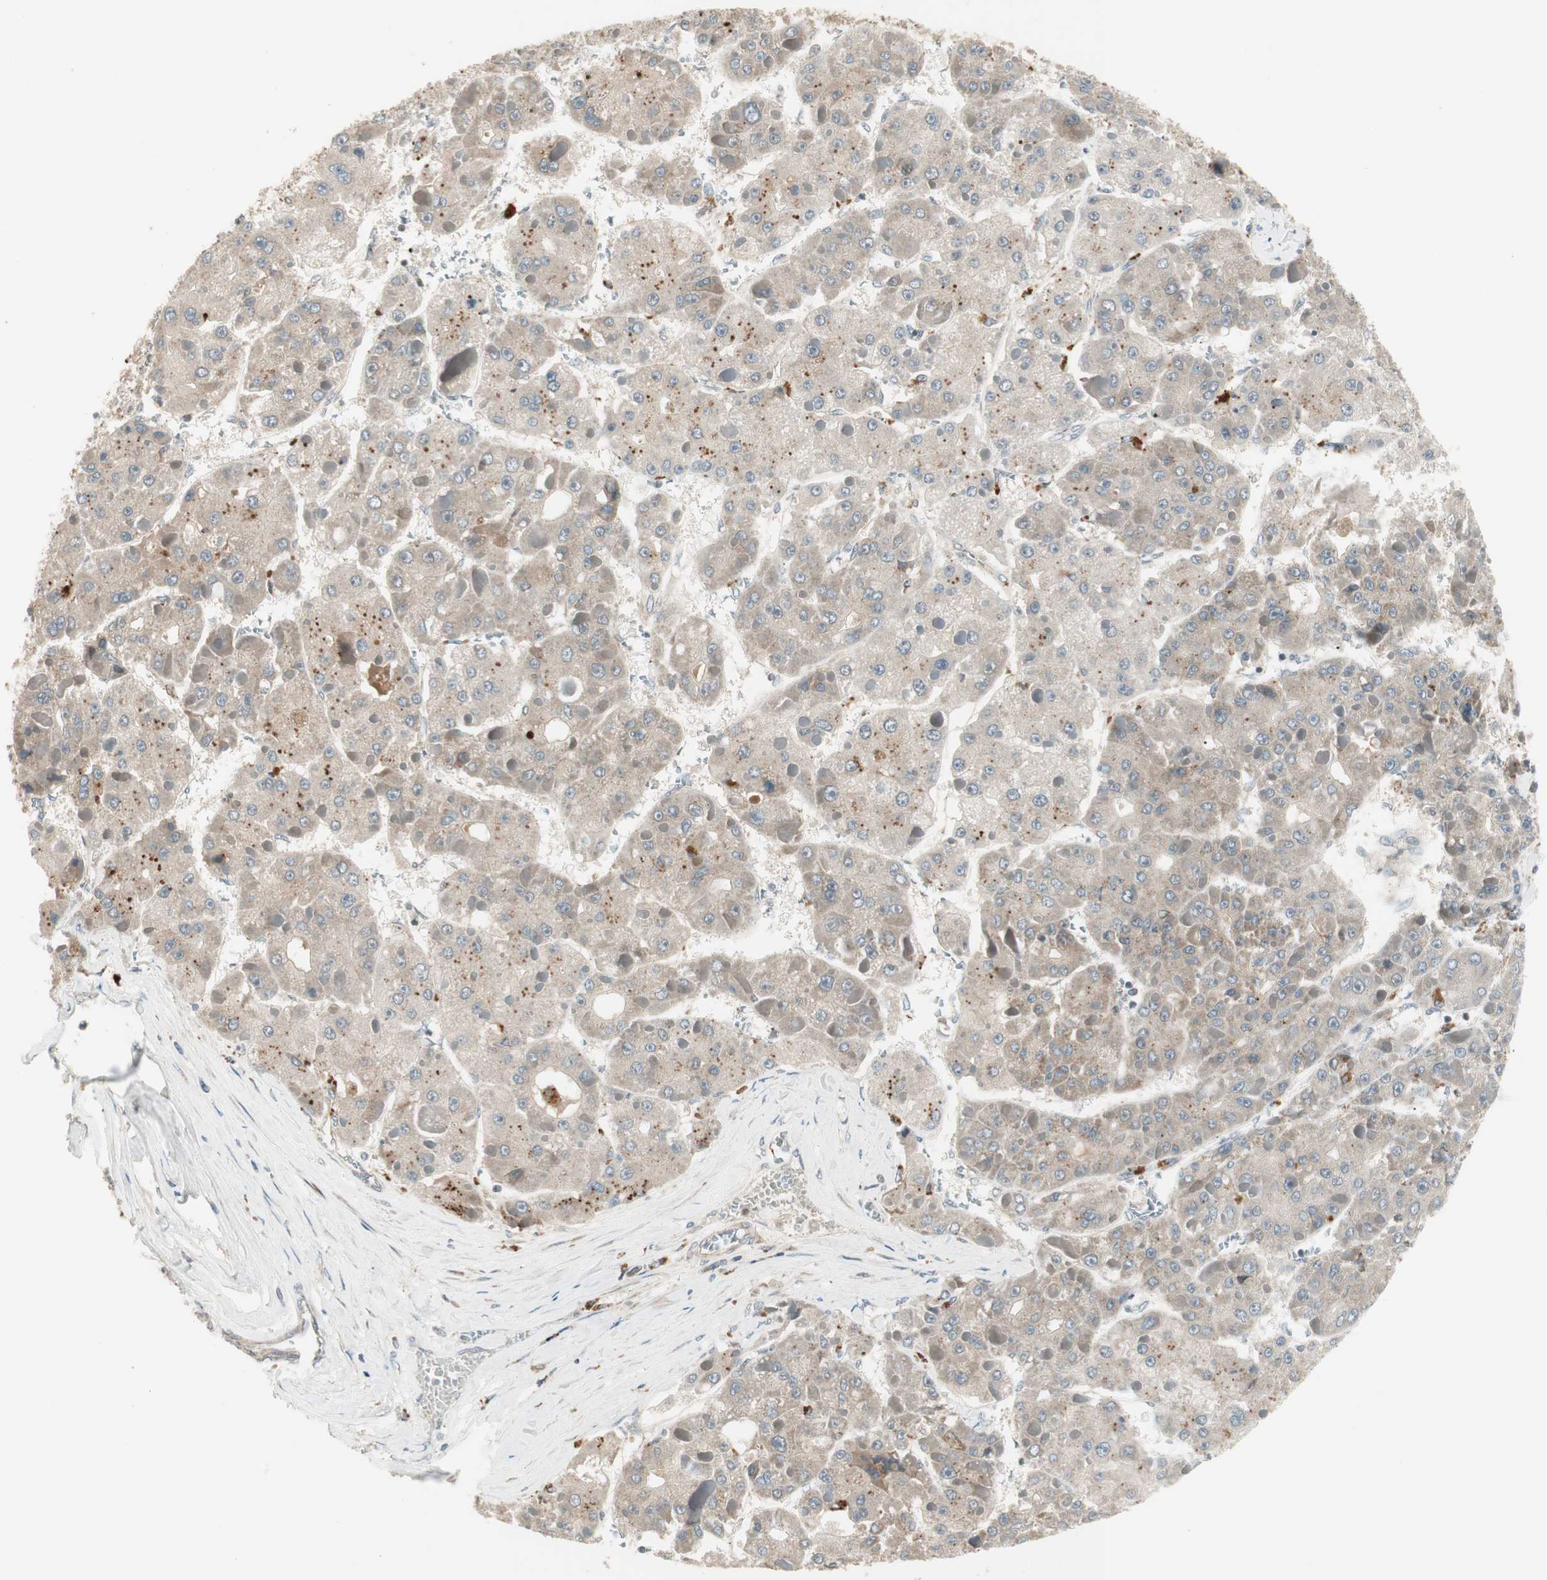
{"staining": {"intensity": "negative", "quantity": "none", "location": "none"}, "tissue": "liver cancer", "cell_type": "Tumor cells", "image_type": "cancer", "snomed": [{"axis": "morphology", "description": "Carcinoma, Hepatocellular, NOS"}, {"axis": "topography", "description": "Liver"}], "caption": "Immunohistochemistry (IHC) histopathology image of neoplastic tissue: human liver cancer (hepatocellular carcinoma) stained with DAB (3,3'-diaminobenzidine) exhibits no significant protein staining in tumor cells.", "gene": "SFRP1", "patient": {"sex": "female", "age": 73}}